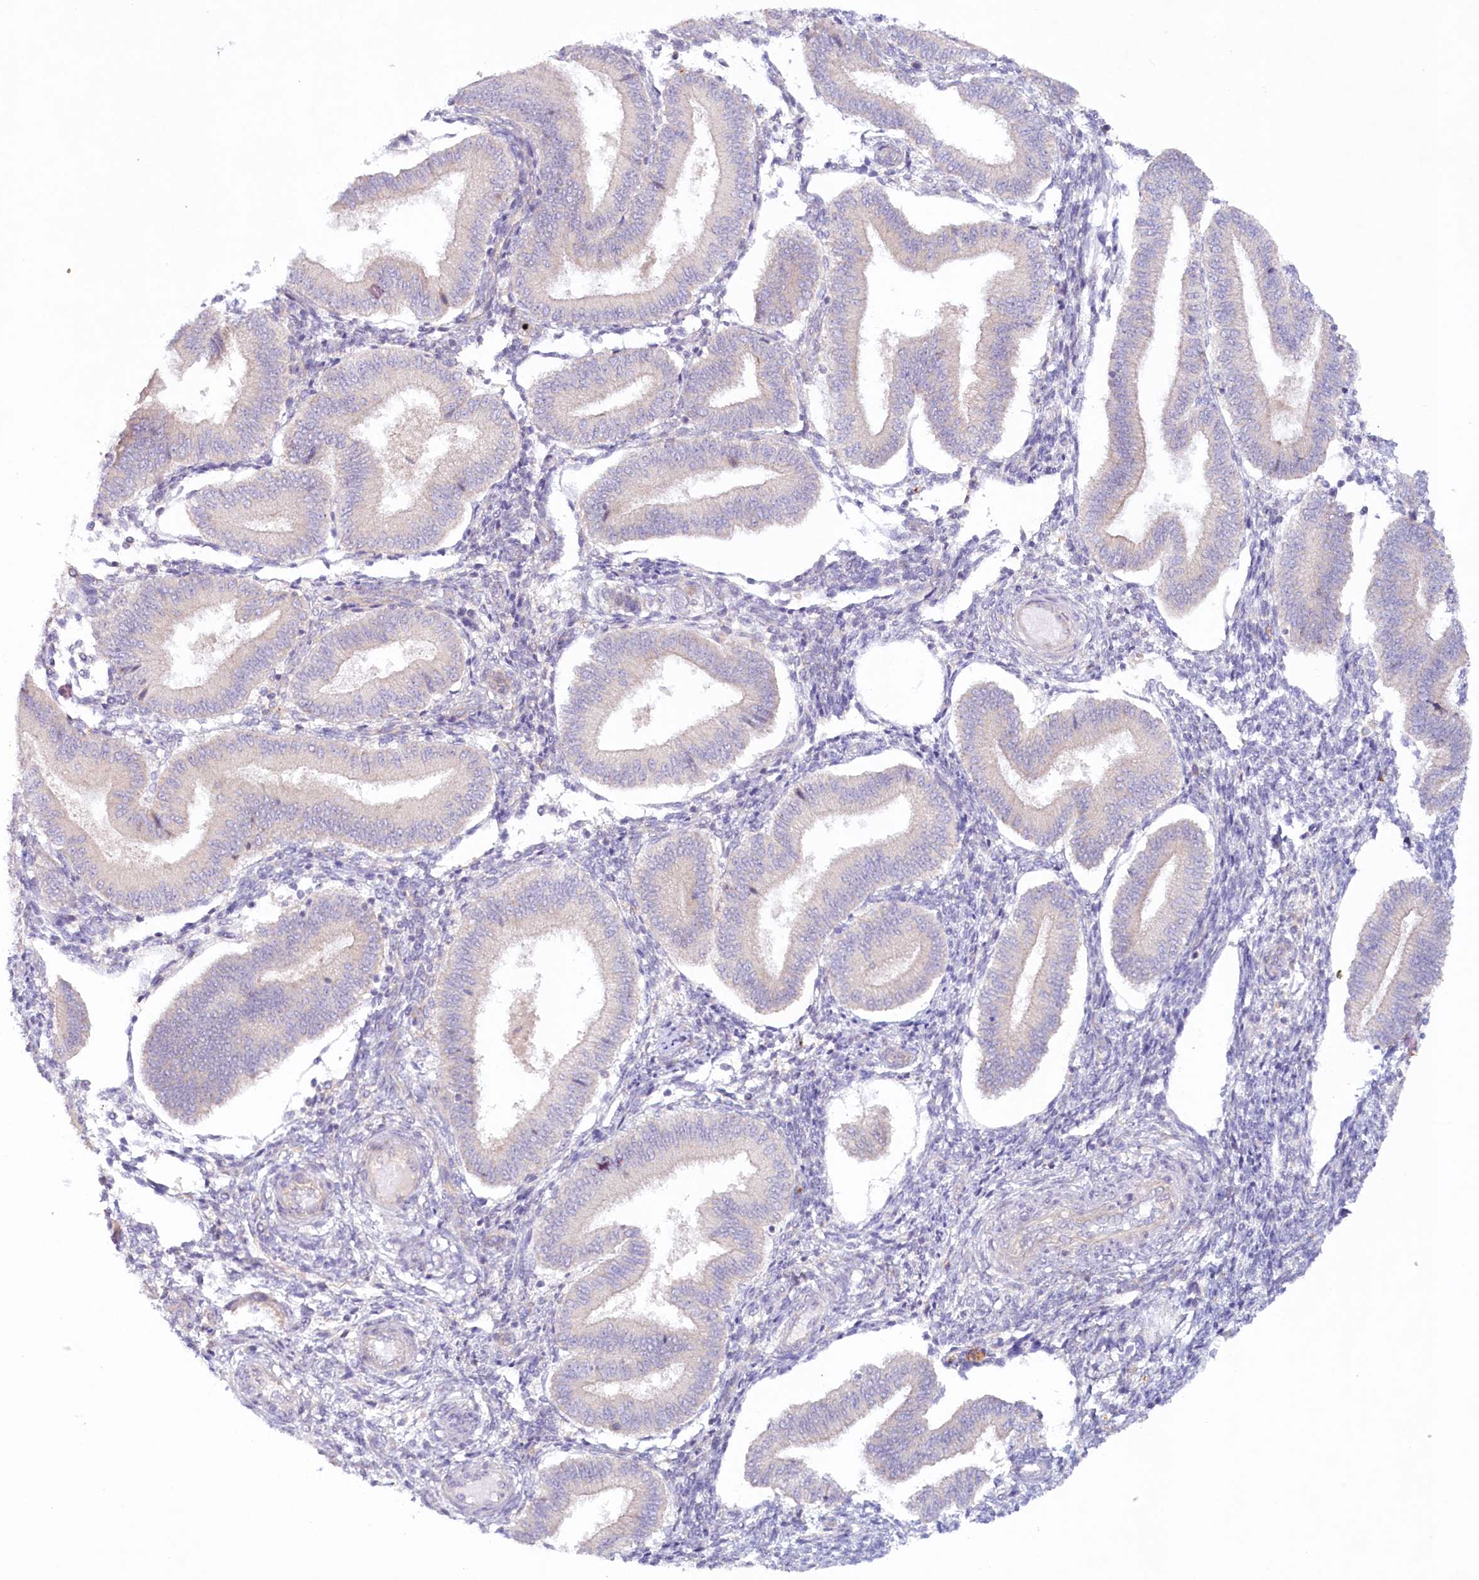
{"staining": {"intensity": "negative", "quantity": "none", "location": "none"}, "tissue": "endometrium", "cell_type": "Cells in endometrial stroma", "image_type": "normal", "snomed": [{"axis": "morphology", "description": "Normal tissue, NOS"}, {"axis": "topography", "description": "Endometrium"}], "caption": "The IHC image has no significant expression in cells in endometrial stroma of endometrium.", "gene": "TNIP1", "patient": {"sex": "female", "age": 39}}